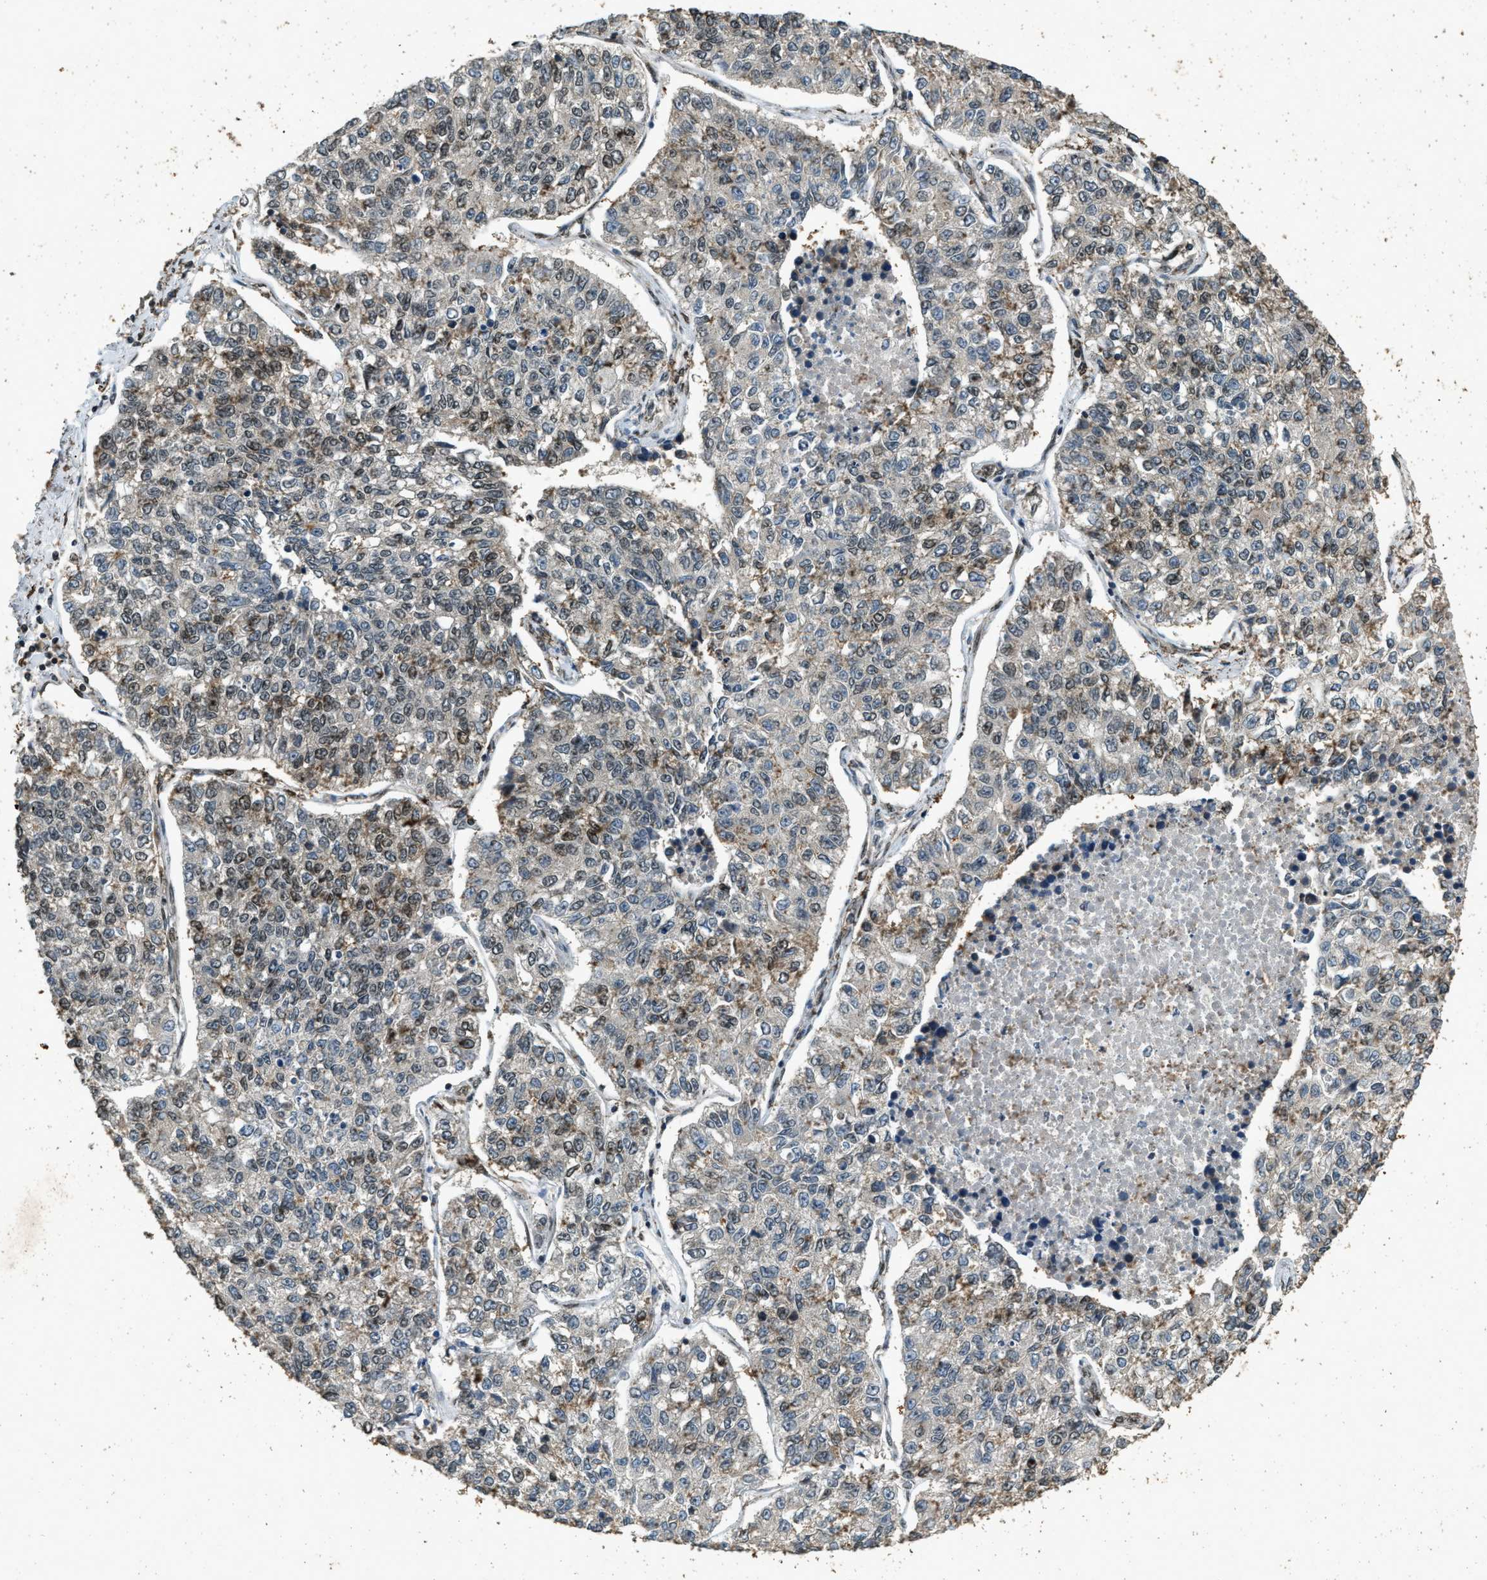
{"staining": {"intensity": "weak", "quantity": "<25%", "location": "nuclear"}, "tissue": "lung cancer", "cell_type": "Tumor cells", "image_type": "cancer", "snomed": [{"axis": "morphology", "description": "Adenocarcinoma, NOS"}, {"axis": "topography", "description": "Lung"}], "caption": "IHC photomicrograph of neoplastic tissue: human lung adenocarcinoma stained with DAB demonstrates no significant protein expression in tumor cells.", "gene": "SYNE1", "patient": {"sex": "male", "age": 49}}